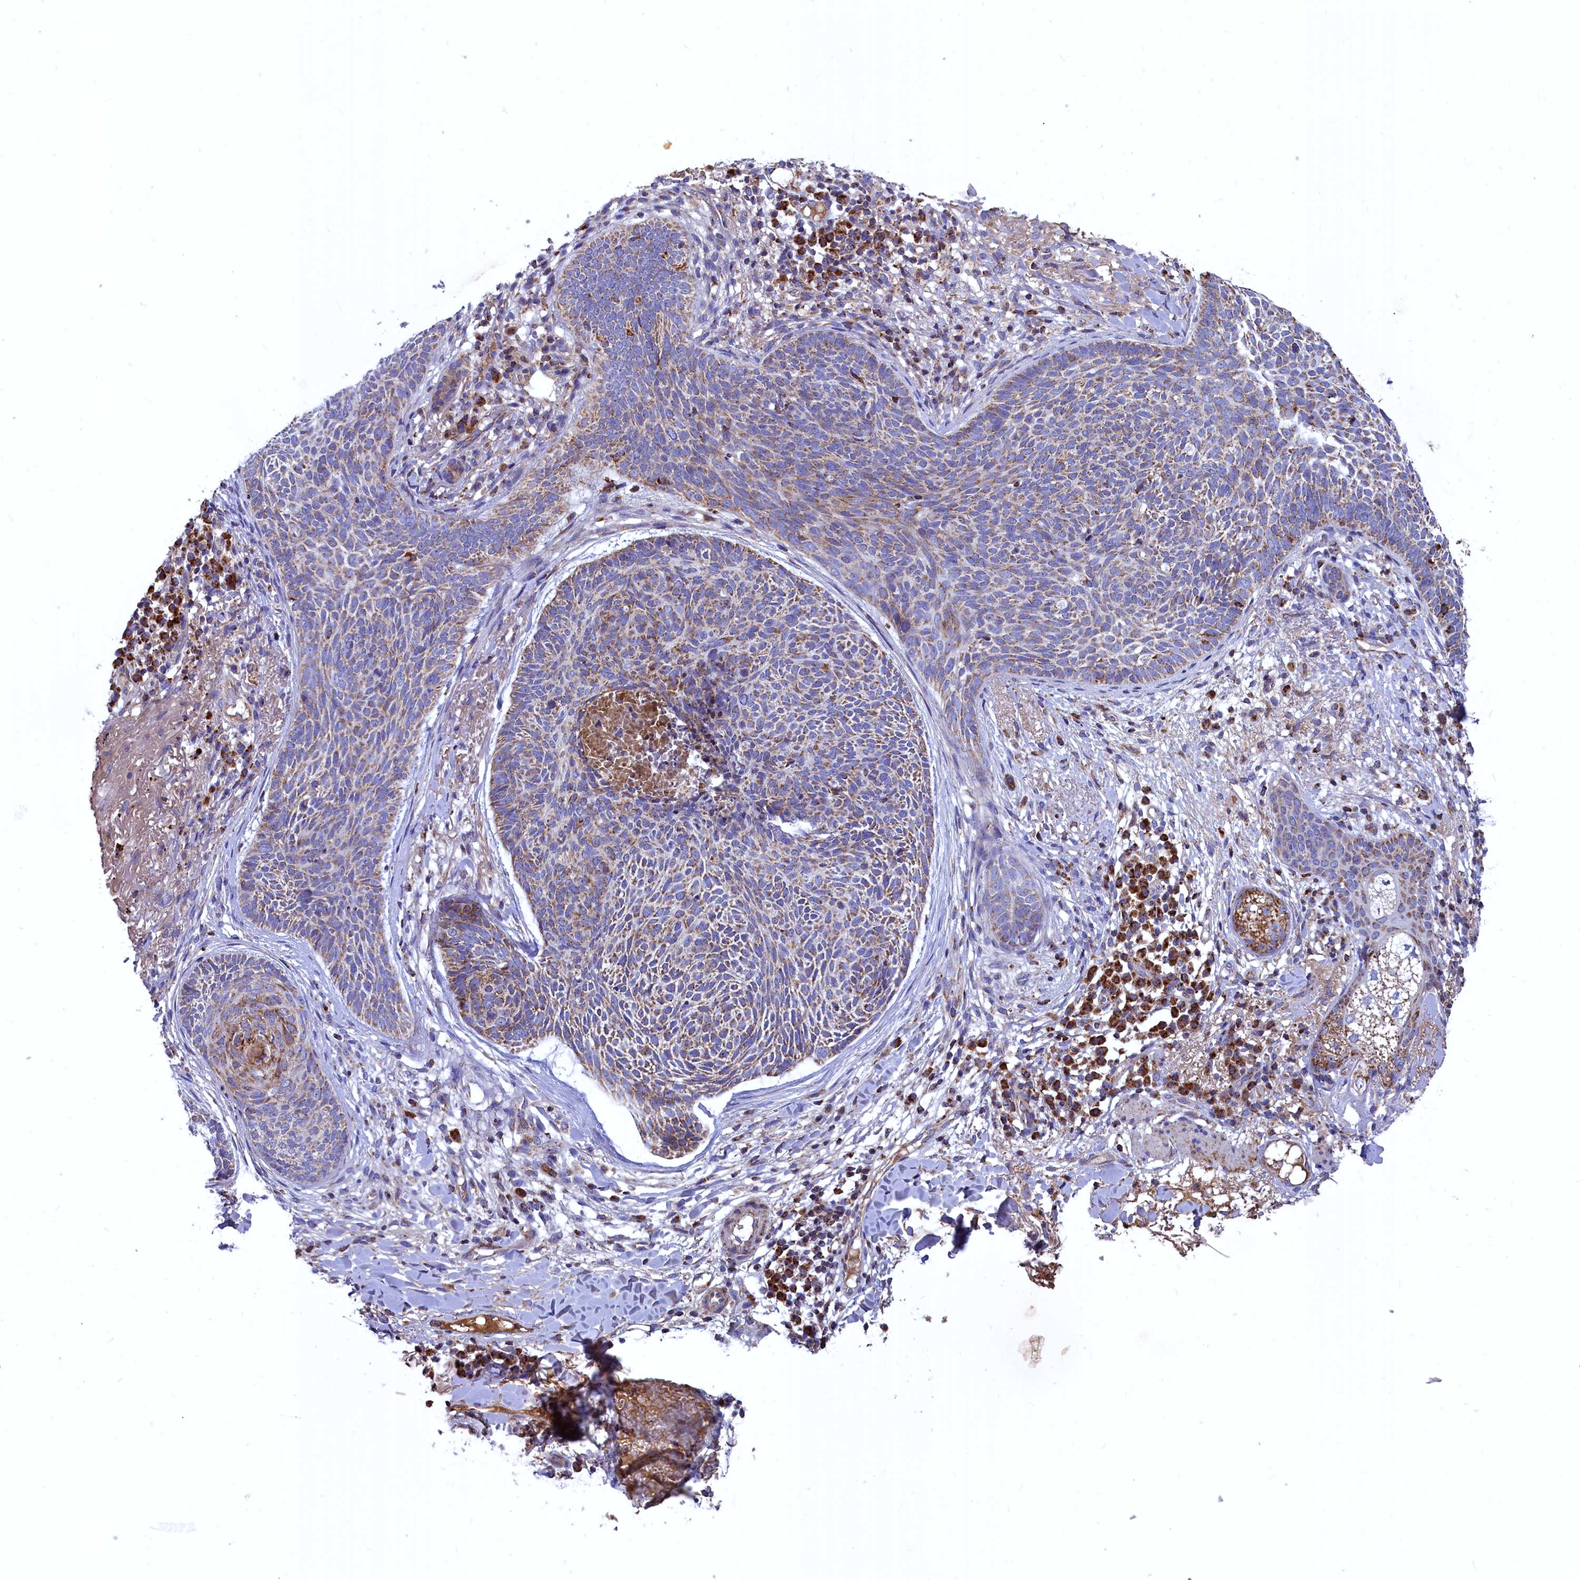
{"staining": {"intensity": "moderate", "quantity": "25%-75%", "location": "cytoplasmic/membranous"}, "tissue": "skin cancer", "cell_type": "Tumor cells", "image_type": "cancer", "snomed": [{"axis": "morphology", "description": "Basal cell carcinoma"}, {"axis": "topography", "description": "Skin"}], "caption": "IHC micrograph of basal cell carcinoma (skin) stained for a protein (brown), which displays medium levels of moderate cytoplasmic/membranous positivity in about 25%-75% of tumor cells.", "gene": "COX17", "patient": {"sex": "male", "age": 85}}